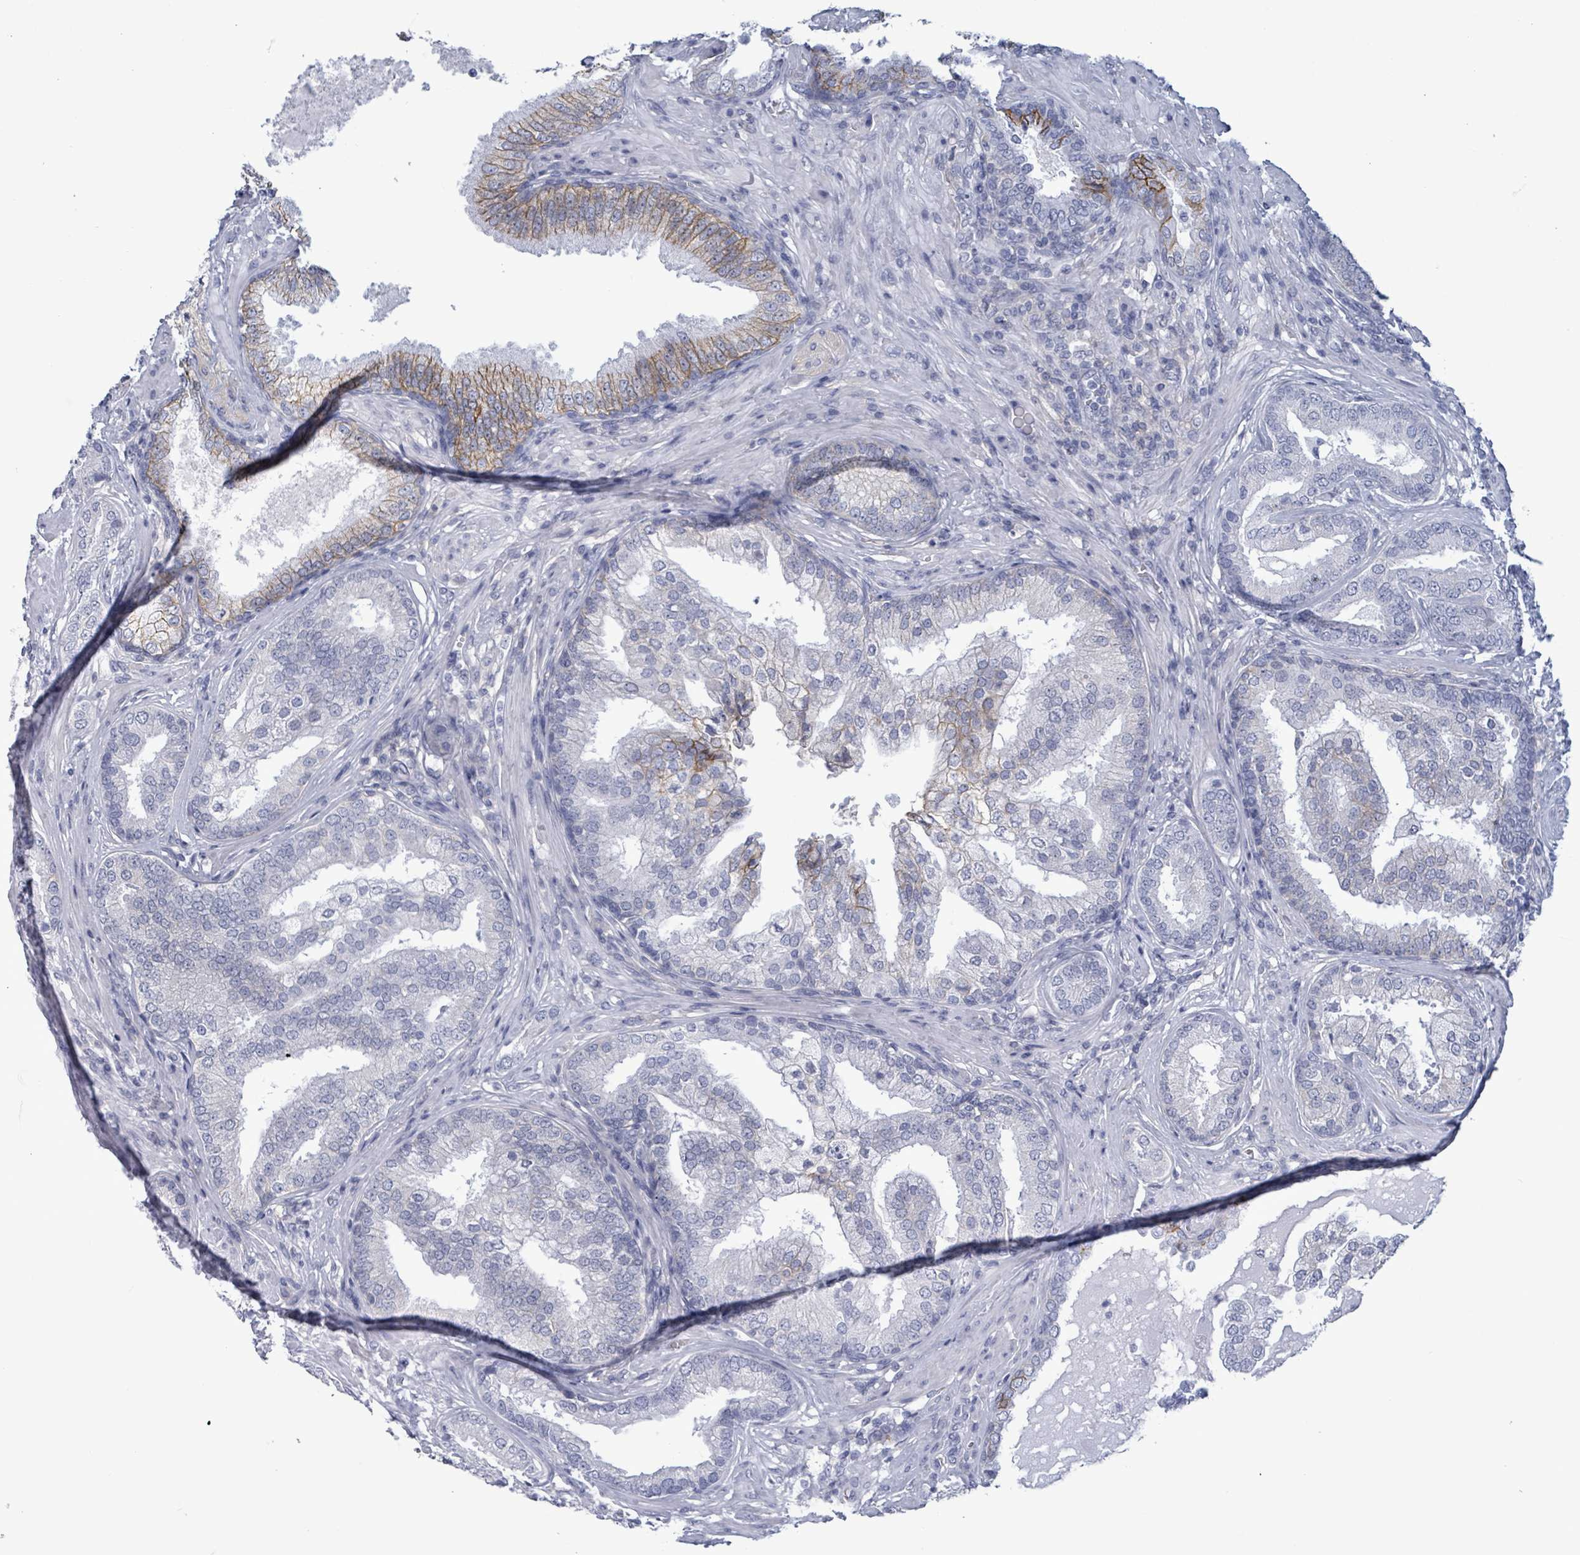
{"staining": {"intensity": "weak", "quantity": "<25%", "location": "cytoplasmic/membranous"}, "tissue": "prostate cancer", "cell_type": "Tumor cells", "image_type": "cancer", "snomed": [{"axis": "morphology", "description": "Adenocarcinoma, High grade"}, {"axis": "topography", "description": "Prostate"}], "caption": "Immunohistochemical staining of human prostate cancer (high-grade adenocarcinoma) demonstrates no significant staining in tumor cells.", "gene": "BSG", "patient": {"sex": "male", "age": 55}}